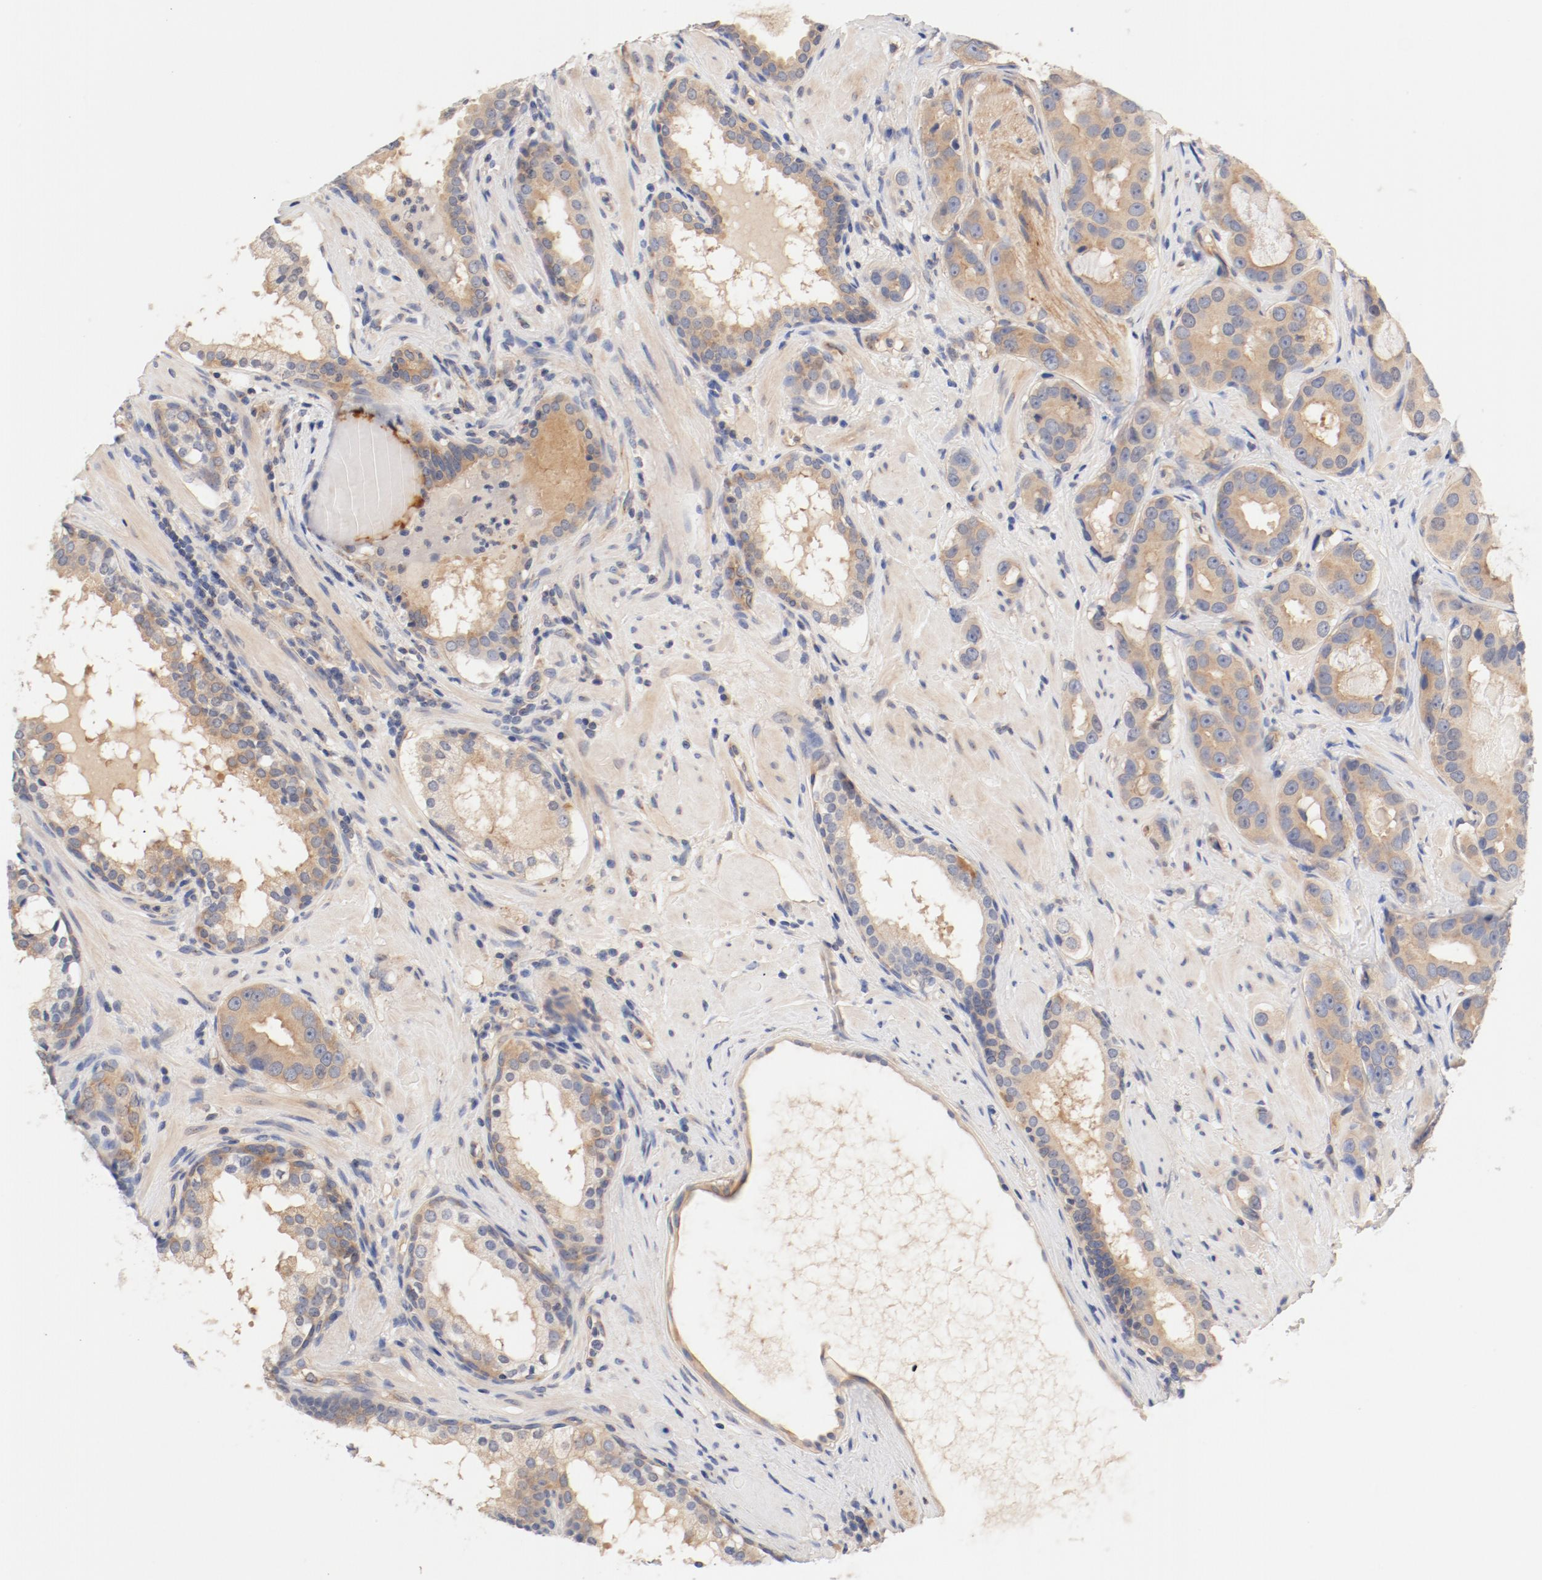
{"staining": {"intensity": "weak", "quantity": ">75%", "location": "cytoplasmic/membranous"}, "tissue": "prostate cancer", "cell_type": "Tumor cells", "image_type": "cancer", "snomed": [{"axis": "morphology", "description": "Adenocarcinoma, Low grade"}, {"axis": "topography", "description": "Prostate"}], "caption": "Protein expression by immunohistochemistry exhibits weak cytoplasmic/membranous positivity in about >75% of tumor cells in prostate low-grade adenocarcinoma.", "gene": "DYNC1H1", "patient": {"sex": "male", "age": 59}}